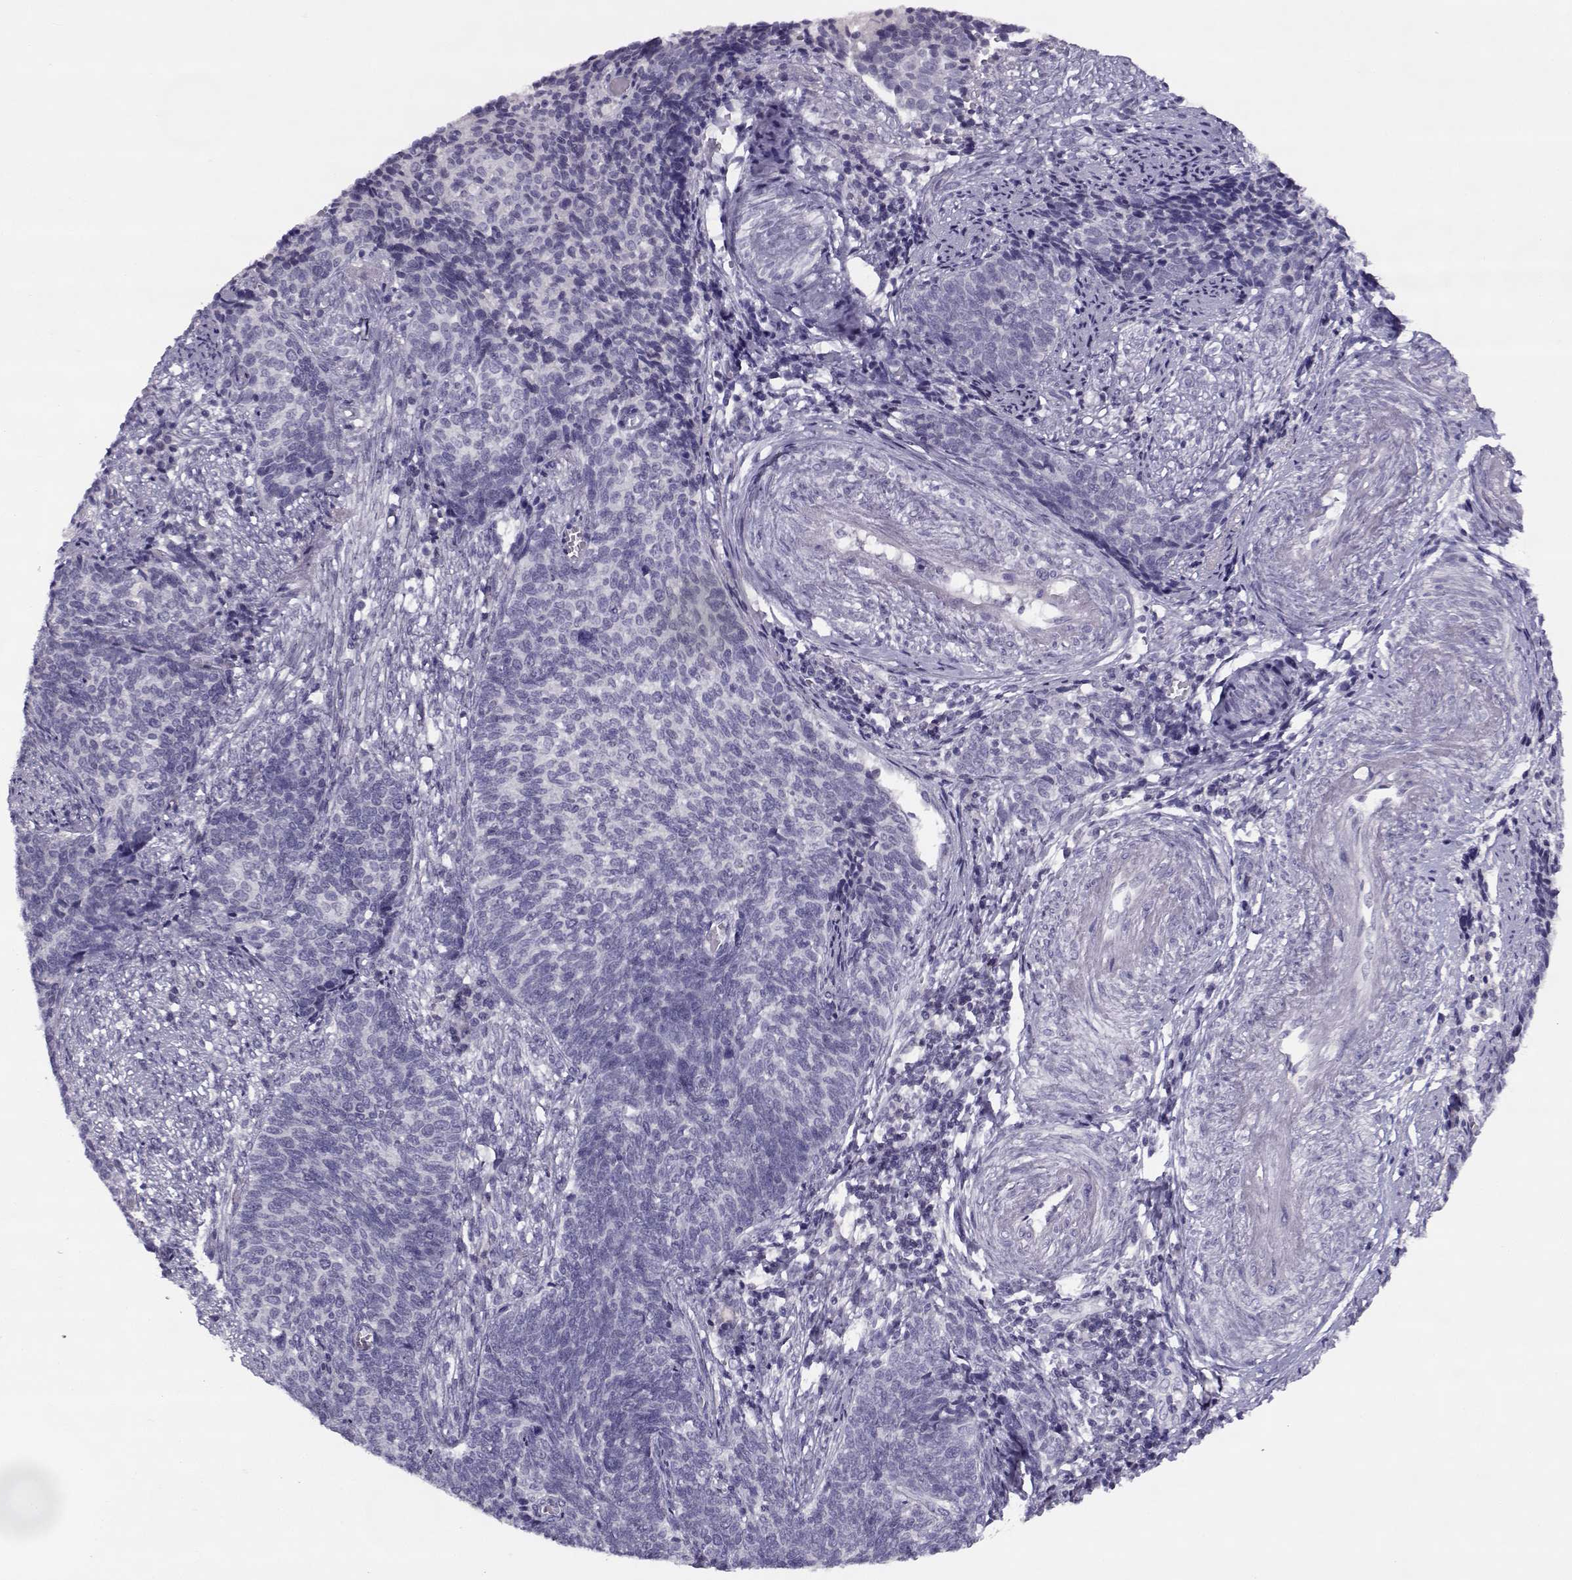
{"staining": {"intensity": "negative", "quantity": "none", "location": "none"}, "tissue": "cervical cancer", "cell_type": "Tumor cells", "image_type": "cancer", "snomed": [{"axis": "morphology", "description": "Squamous cell carcinoma, NOS"}, {"axis": "topography", "description": "Cervix"}], "caption": "The IHC photomicrograph has no significant expression in tumor cells of cervical cancer (squamous cell carcinoma) tissue.", "gene": "CFAP77", "patient": {"sex": "female", "age": 39}}